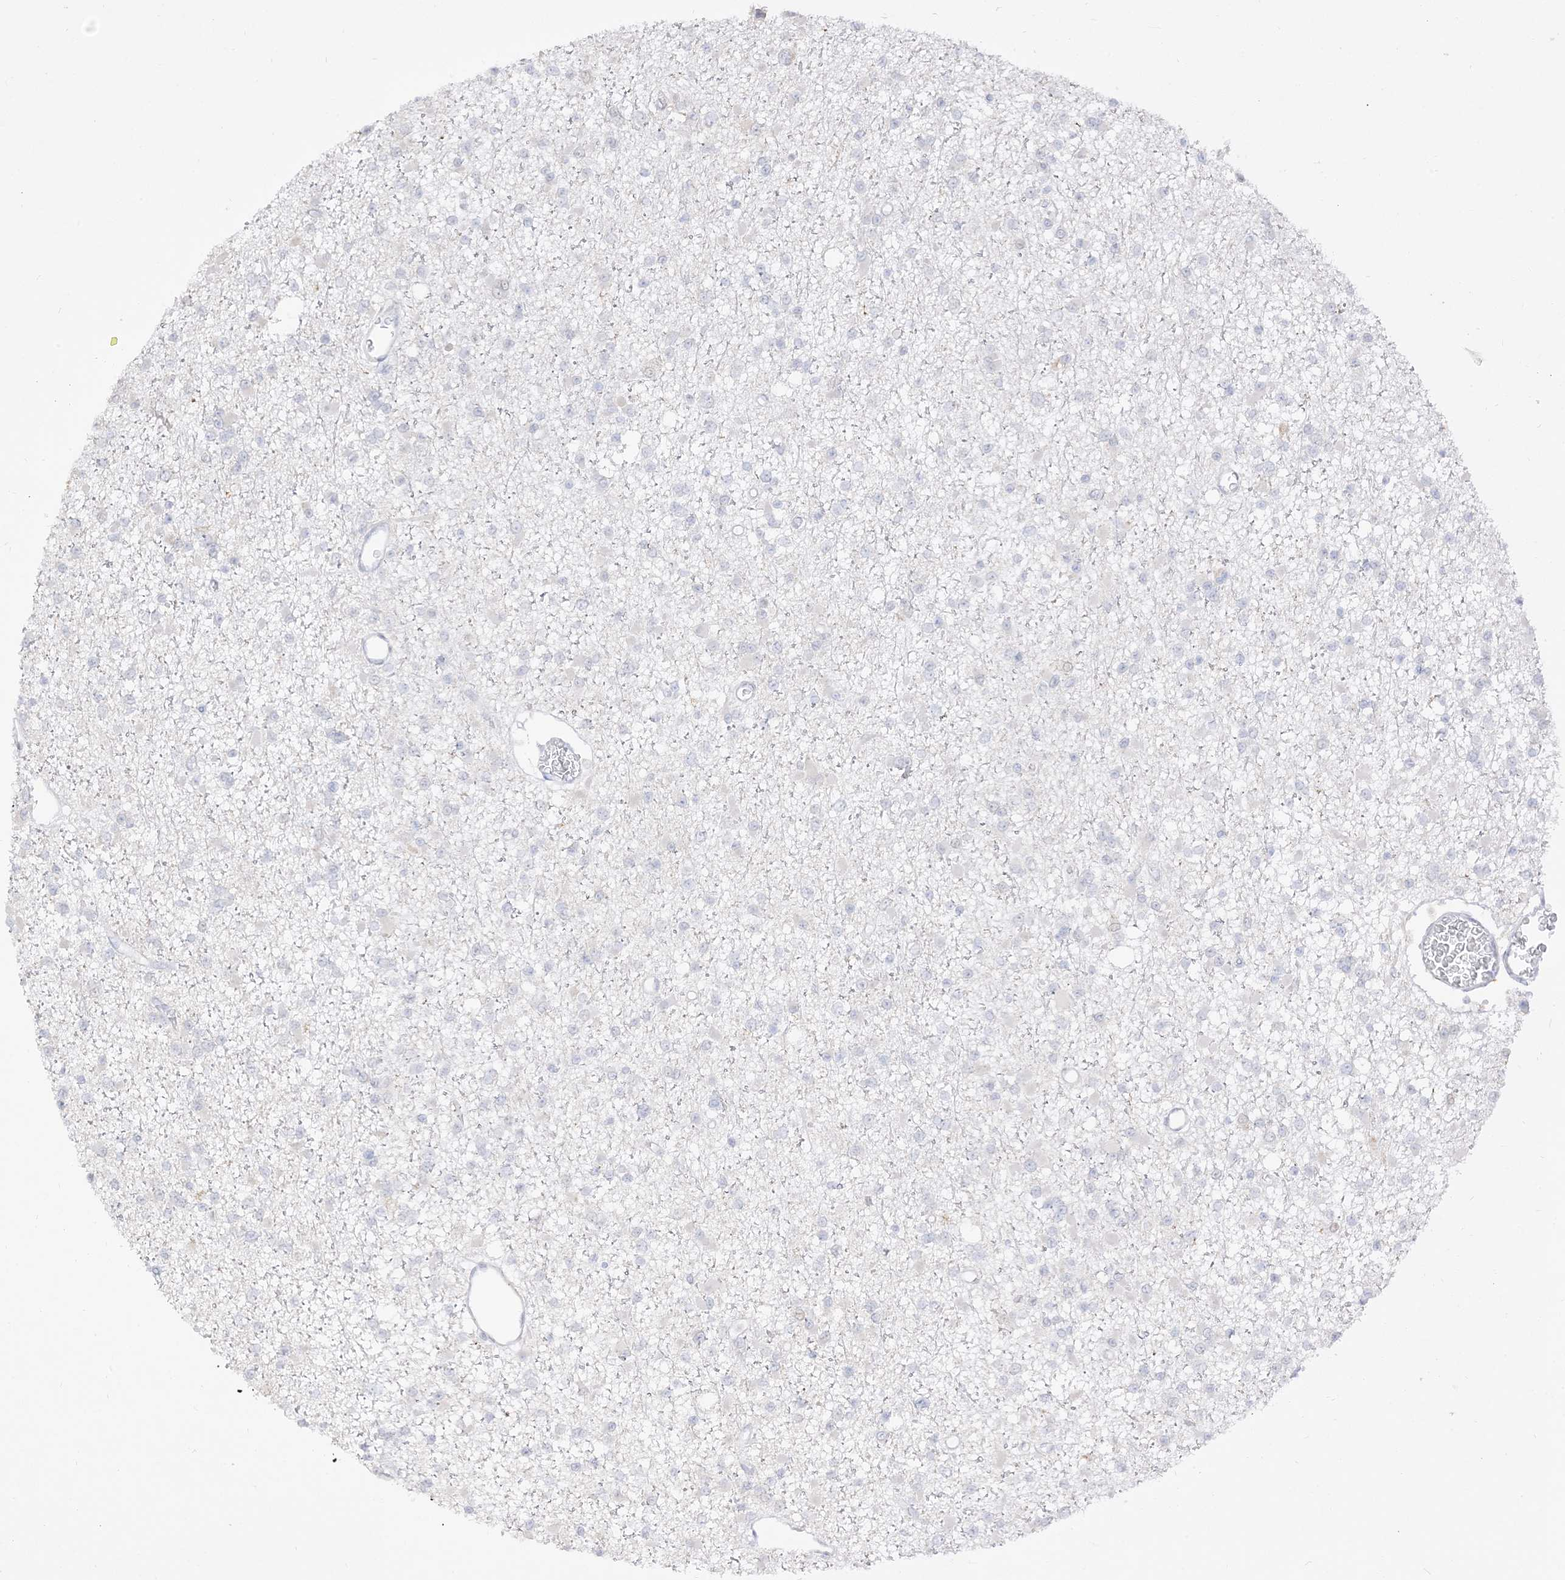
{"staining": {"intensity": "negative", "quantity": "none", "location": "none"}, "tissue": "glioma", "cell_type": "Tumor cells", "image_type": "cancer", "snomed": [{"axis": "morphology", "description": "Glioma, malignant, Low grade"}, {"axis": "topography", "description": "Brain"}], "caption": "Immunohistochemistry (IHC) of glioma shows no expression in tumor cells.", "gene": "LOXL3", "patient": {"sex": "female", "age": 22}}